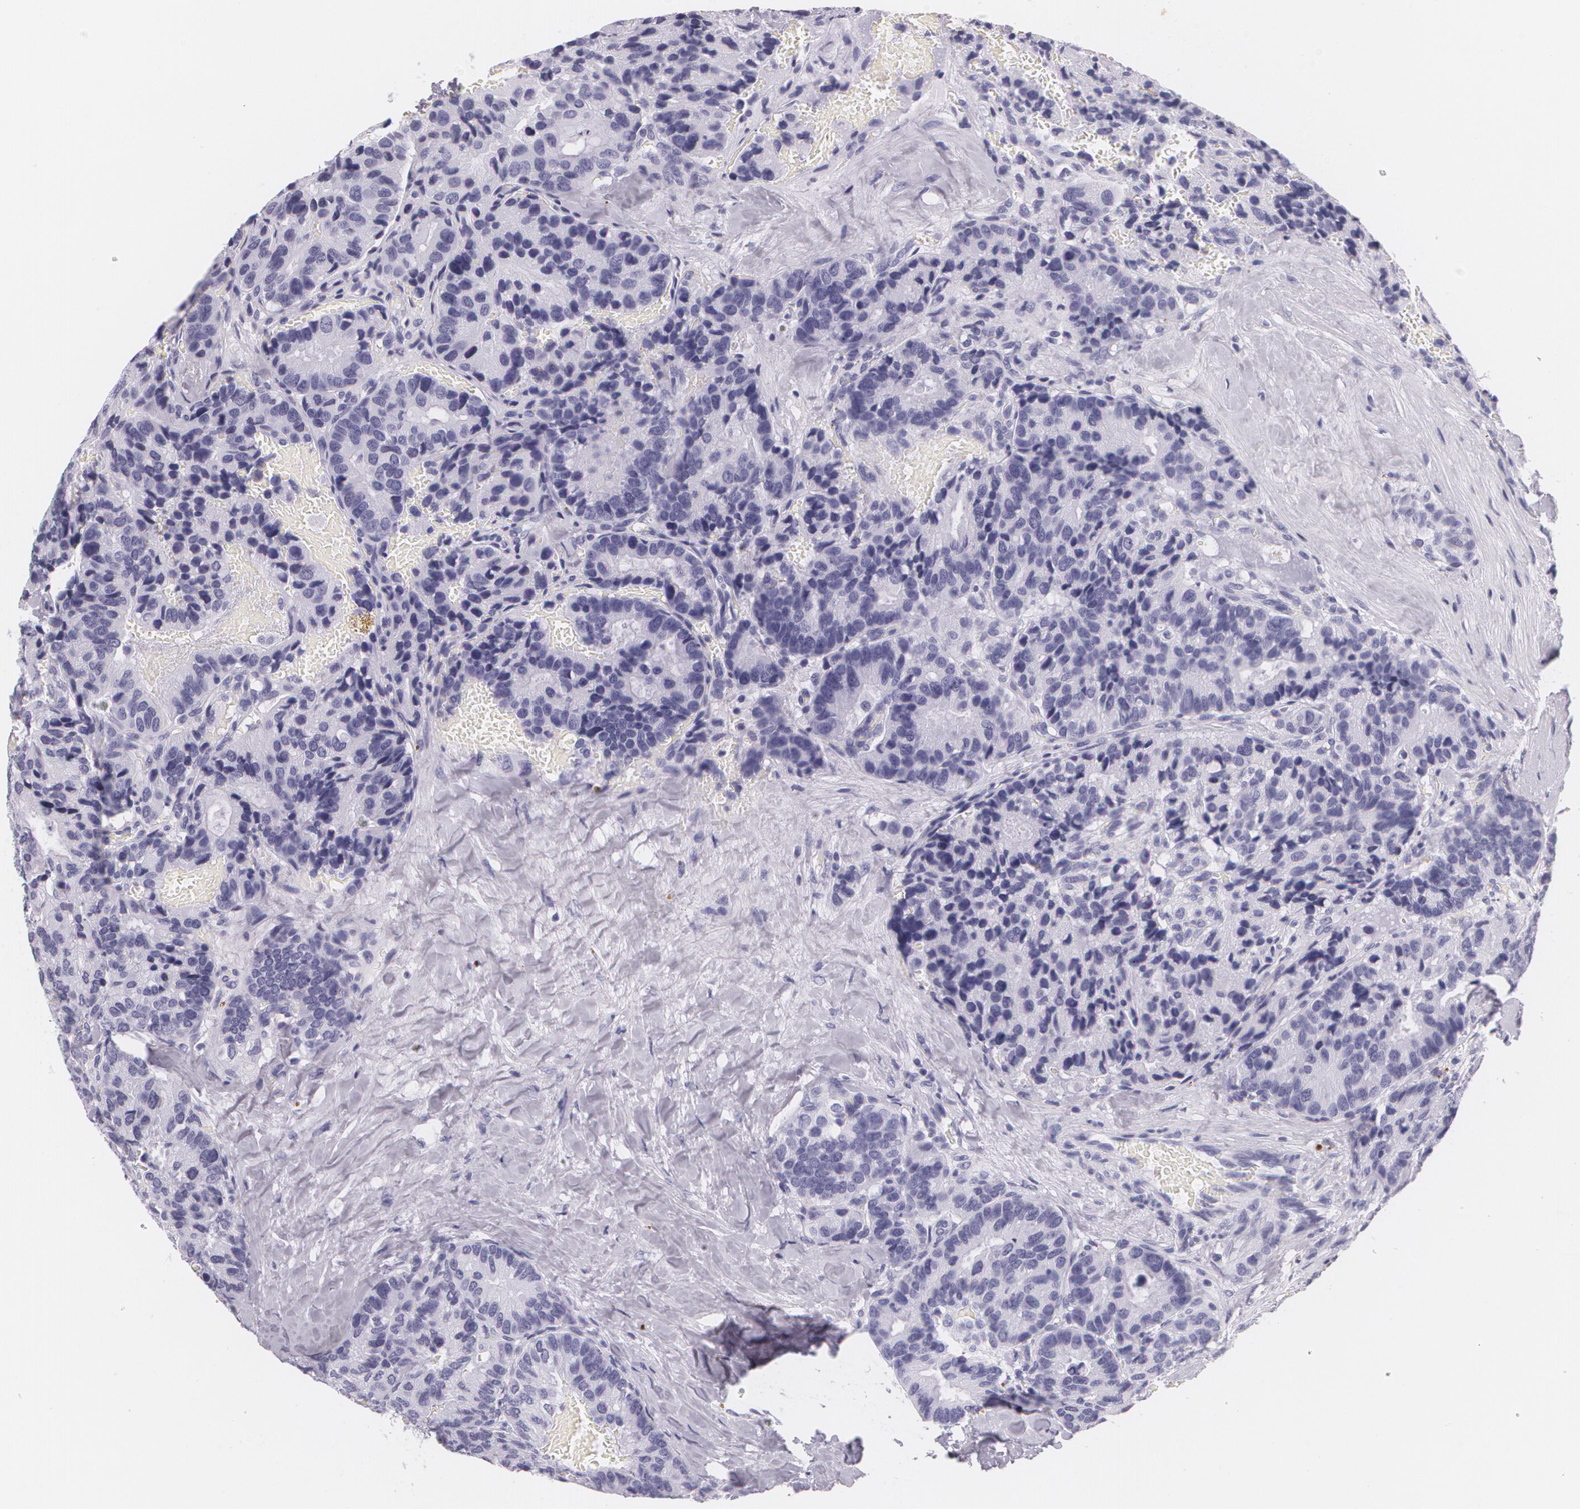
{"staining": {"intensity": "negative", "quantity": "none", "location": "none"}, "tissue": "breast cancer", "cell_type": "Tumor cells", "image_type": "cancer", "snomed": [{"axis": "morphology", "description": "Duct carcinoma"}, {"axis": "topography", "description": "Breast"}], "caption": "DAB immunohistochemical staining of human breast intraductal carcinoma displays no significant staining in tumor cells.", "gene": "DLG4", "patient": {"sex": "female", "age": 69}}